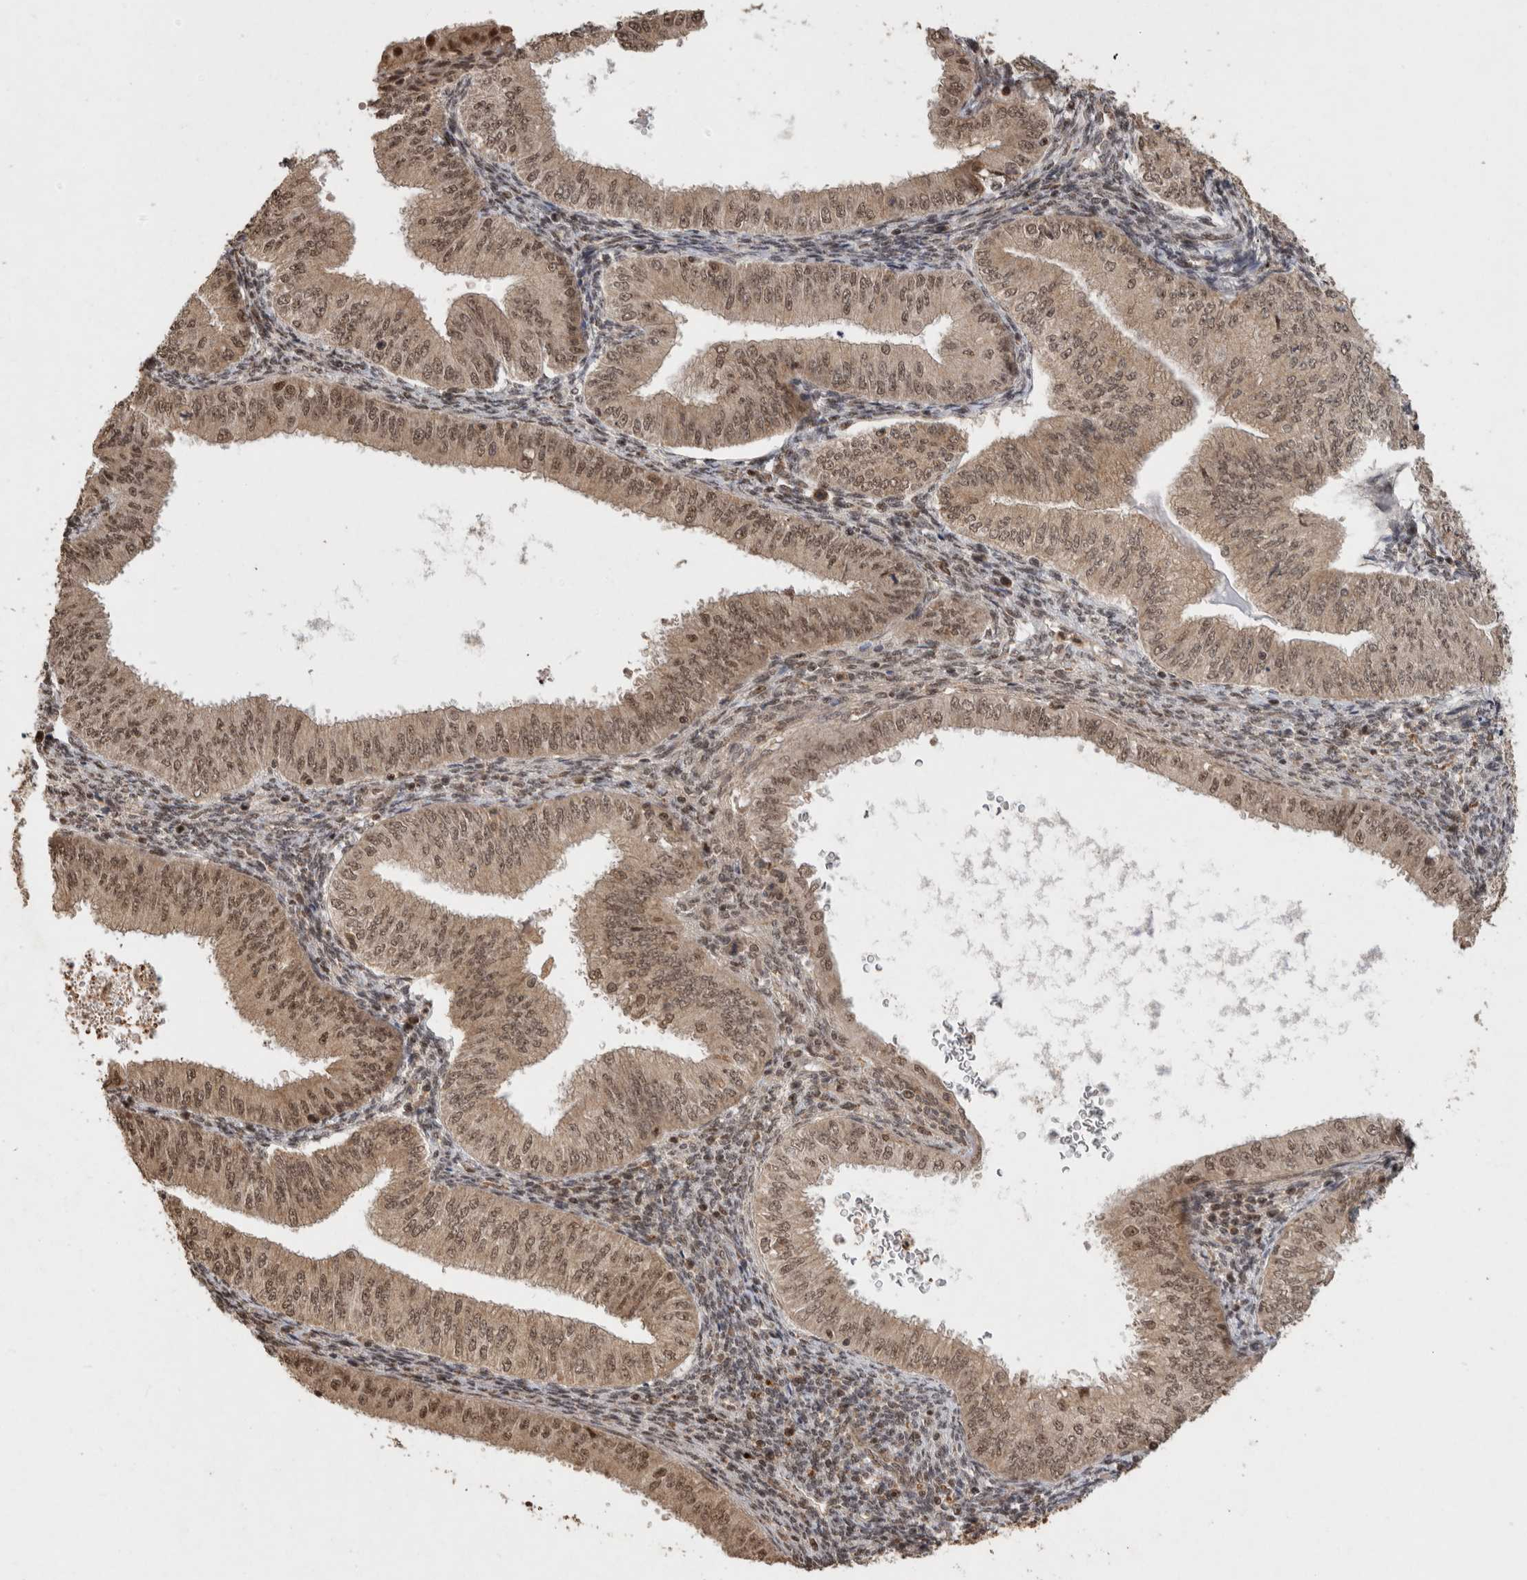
{"staining": {"intensity": "moderate", "quantity": ">75%", "location": "cytoplasmic/membranous,nuclear"}, "tissue": "endometrial cancer", "cell_type": "Tumor cells", "image_type": "cancer", "snomed": [{"axis": "morphology", "description": "Normal tissue, NOS"}, {"axis": "morphology", "description": "Adenocarcinoma, NOS"}, {"axis": "topography", "description": "Endometrium"}], "caption": "This micrograph shows endometrial adenocarcinoma stained with IHC to label a protein in brown. The cytoplasmic/membranous and nuclear of tumor cells show moderate positivity for the protein. Nuclei are counter-stained blue.", "gene": "KEAP1", "patient": {"sex": "female", "age": 53}}